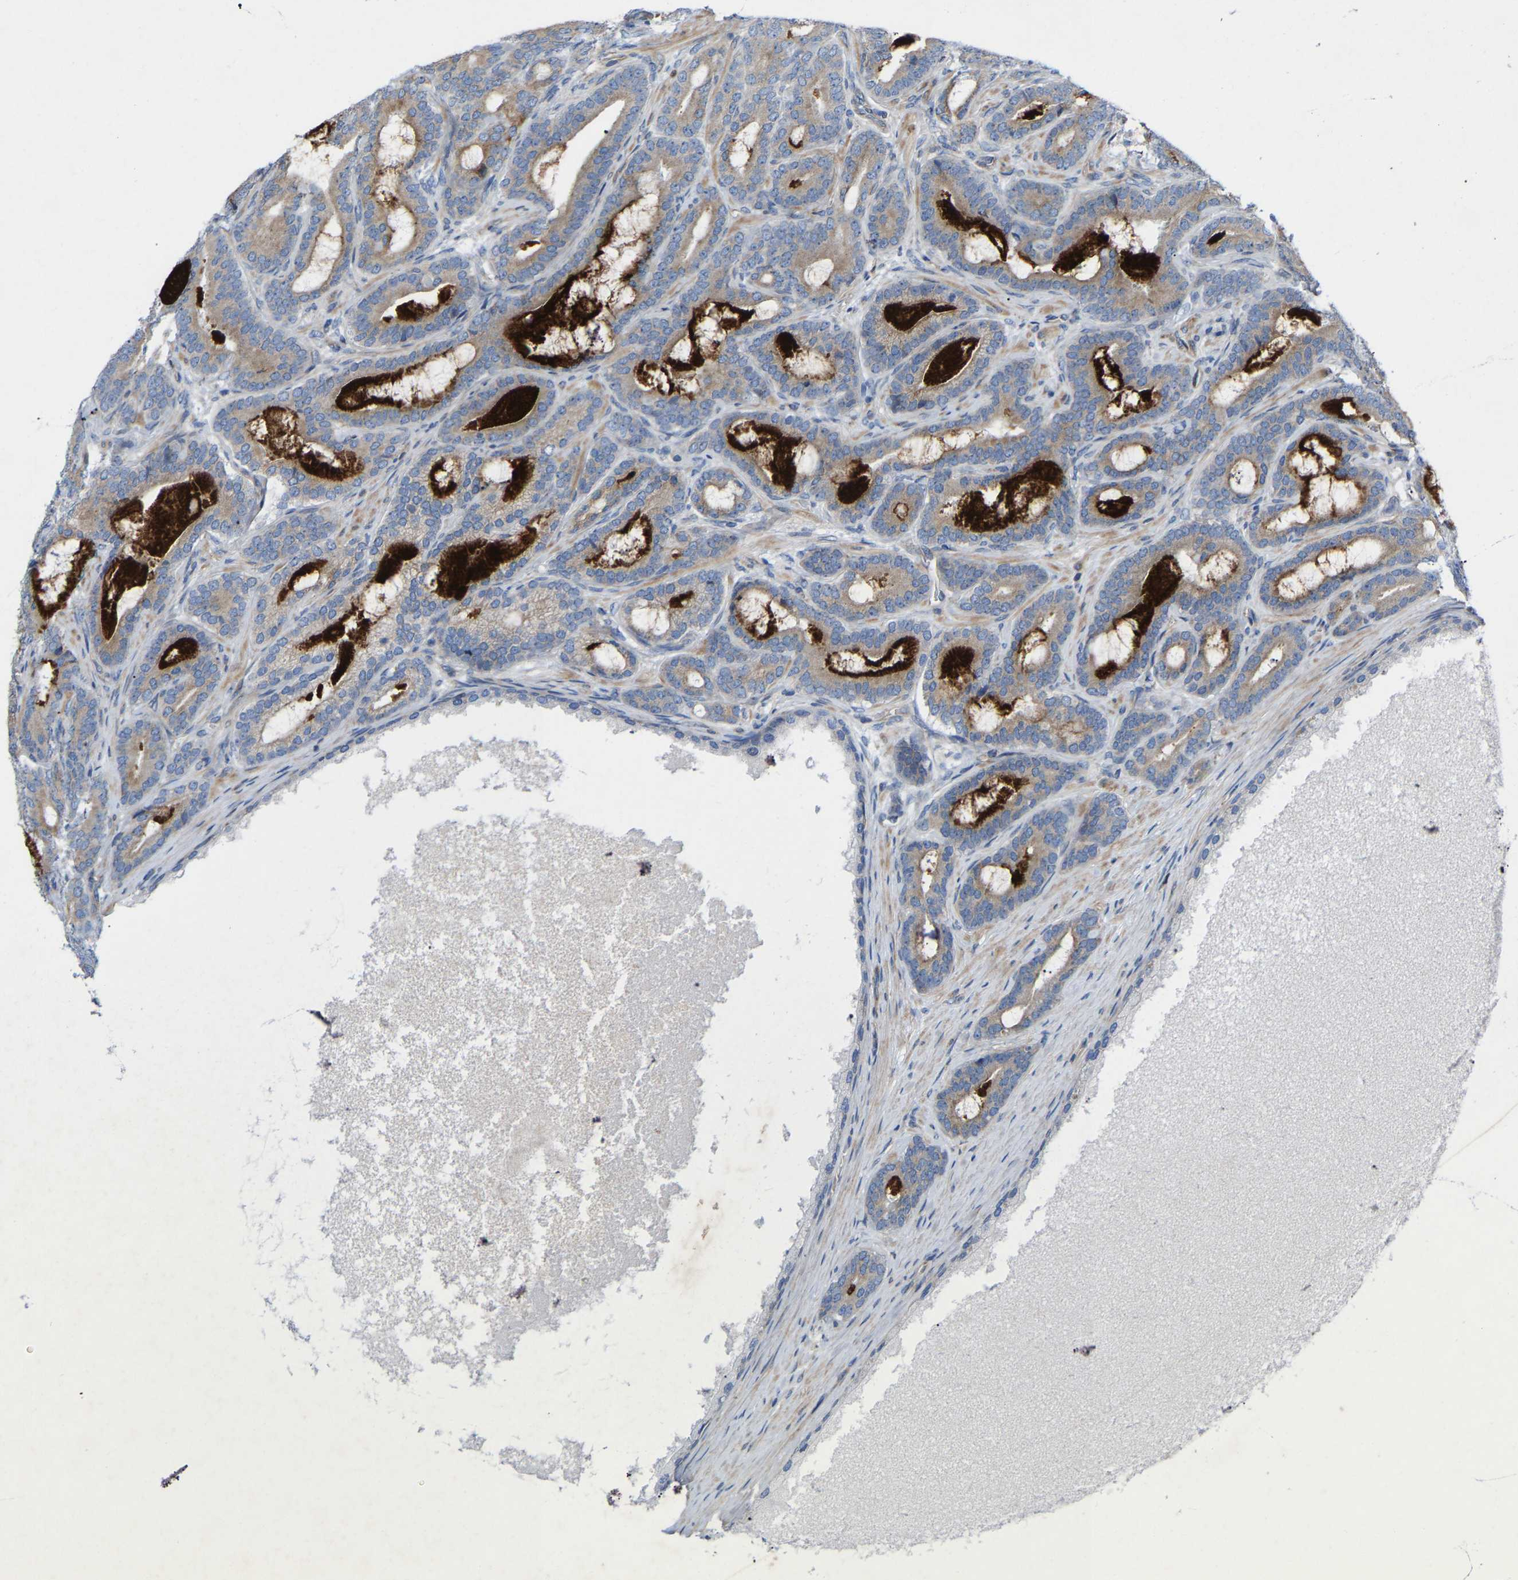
{"staining": {"intensity": "weak", "quantity": ">75%", "location": "cytoplasmic/membranous"}, "tissue": "prostate cancer", "cell_type": "Tumor cells", "image_type": "cancer", "snomed": [{"axis": "morphology", "description": "Adenocarcinoma, High grade"}, {"axis": "topography", "description": "Prostate"}], "caption": "Prostate high-grade adenocarcinoma stained for a protein (brown) shows weak cytoplasmic/membranous positive staining in about >75% of tumor cells.", "gene": "TOR1B", "patient": {"sex": "male", "age": 60}}